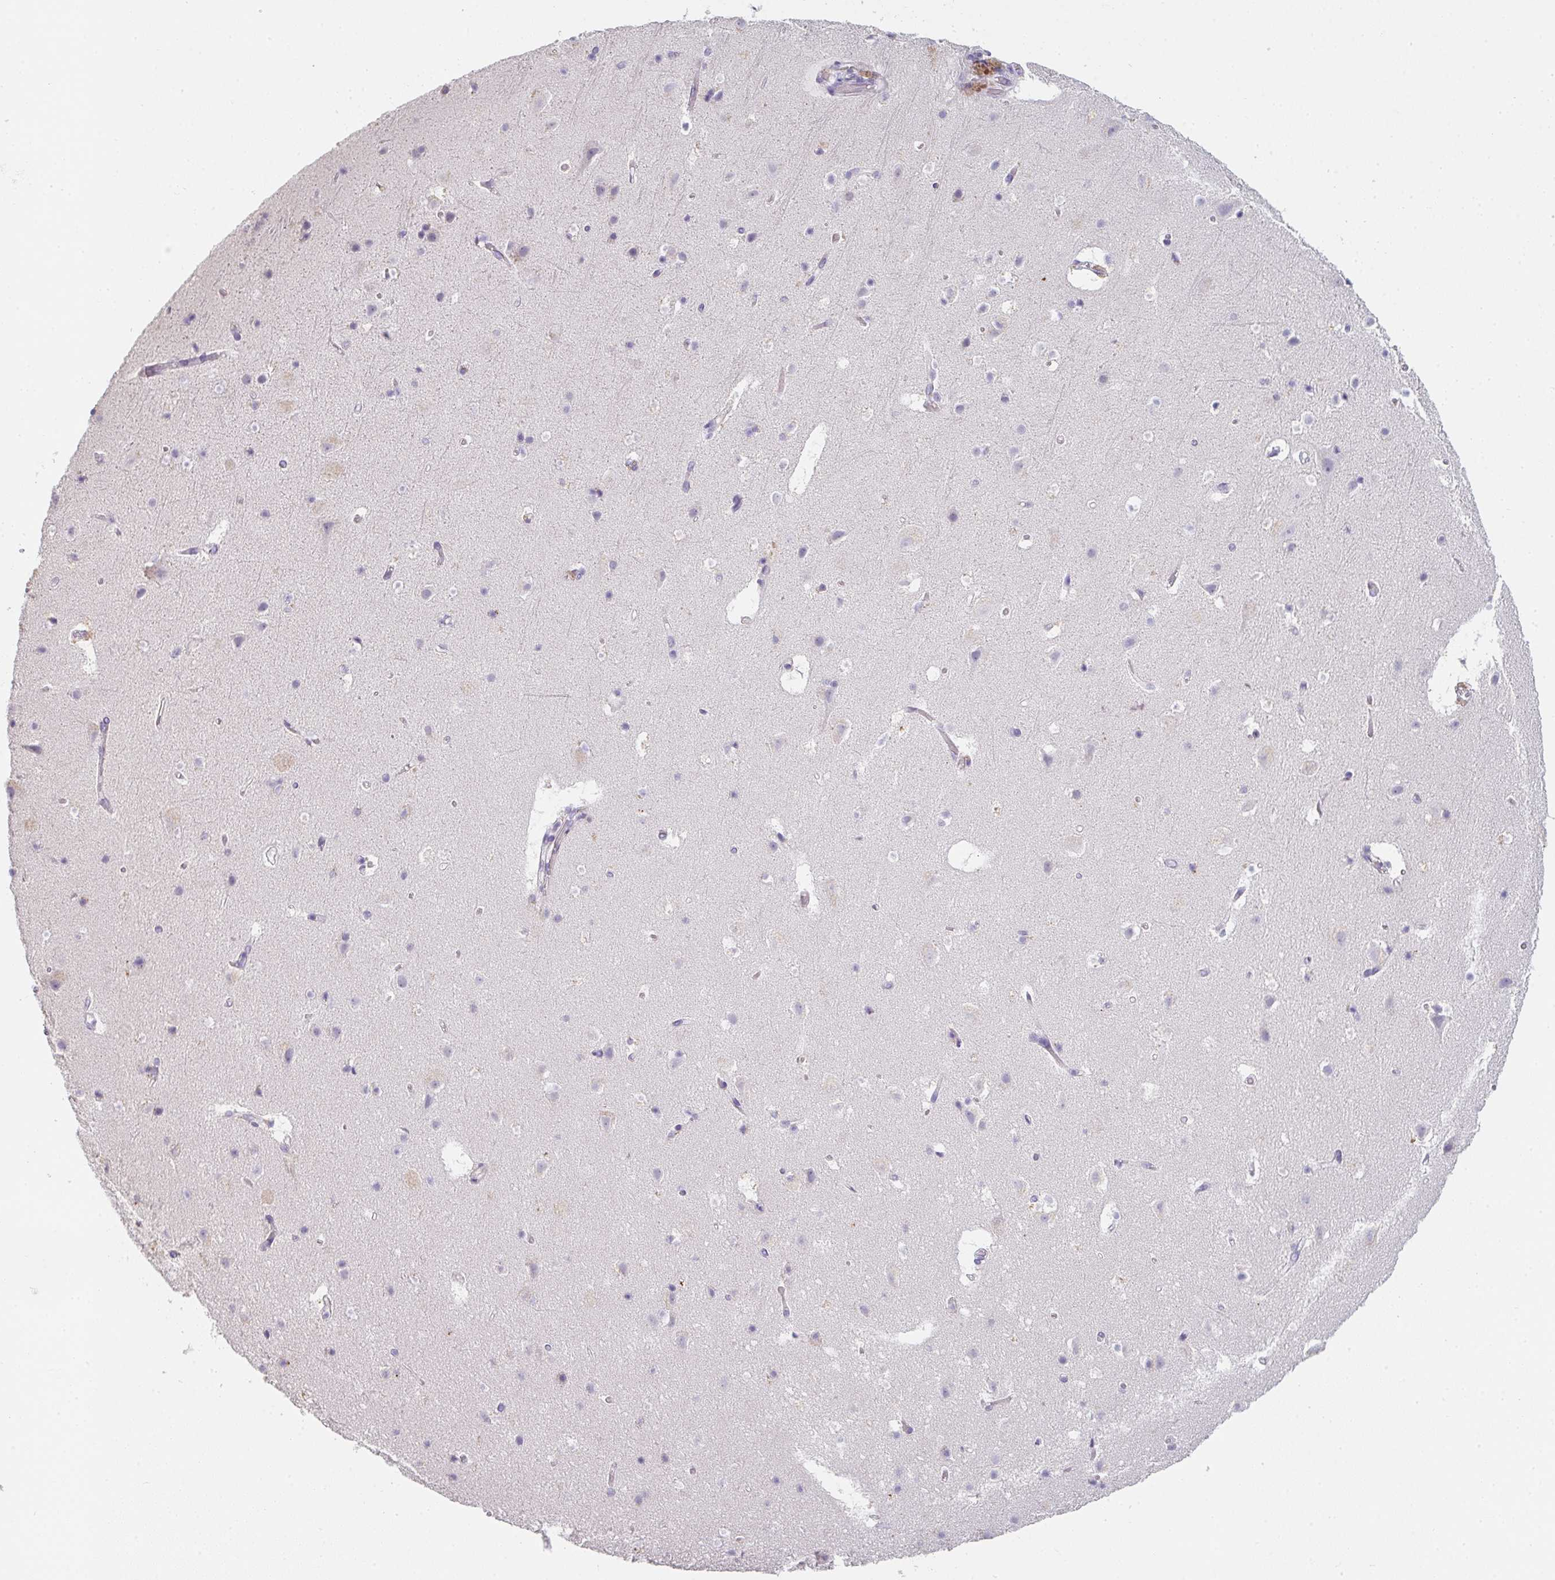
{"staining": {"intensity": "negative", "quantity": "none", "location": "none"}, "tissue": "cerebral cortex", "cell_type": "Endothelial cells", "image_type": "normal", "snomed": [{"axis": "morphology", "description": "Normal tissue, NOS"}, {"axis": "topography", "description": "Cerebral cortex"}], "caption": "This is an immunohistochemistry (IHC) photomicrograph of benign human cerebral cortex. There is no positivity in endothelial cells.", "gene": "C1QTNF8", "patient": {"sex": "female", "age": 42}}